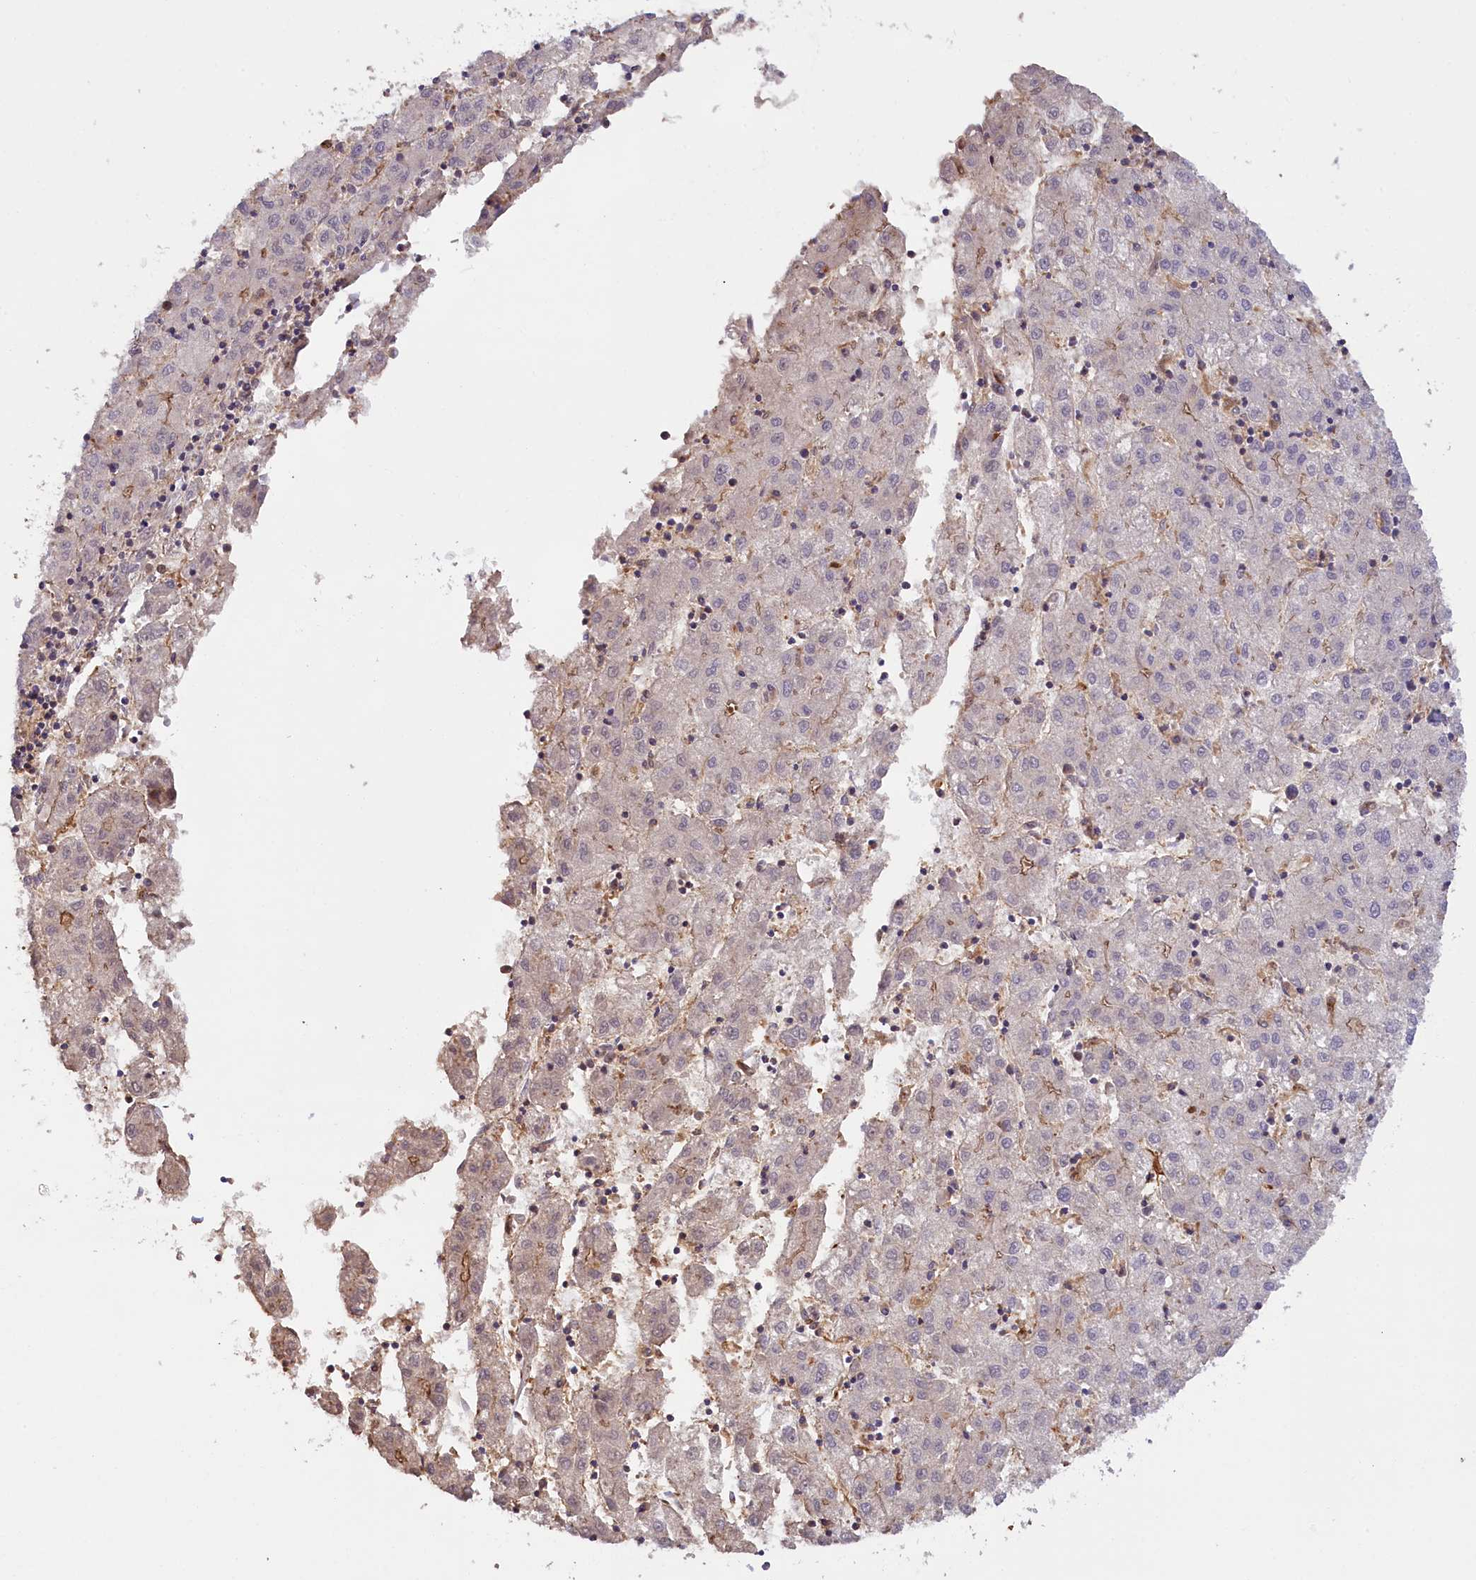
{"staining": {"intensity": "negative", "quantity": "none", "location": "none"}, "tissue": "liver cancer", "cell_type": "Tumor cells", "image_type": "cancer", "snomed": [{"axis": "morphology", "description": "Carcinoma, Hepatocellular, NOS"}, {"axis": "topography", "description": "Liver"}], "caption": "High magnification brightfield microscopy of hepatocellular carcinoma (liver) stained with DAB (brown) and counterstained with hematoxylin (blue): tumor cells show no significant positivity. Nuclei are stained in blue.", "gene": "FUZ", "patient": {"sex": "male", "age": 72}}